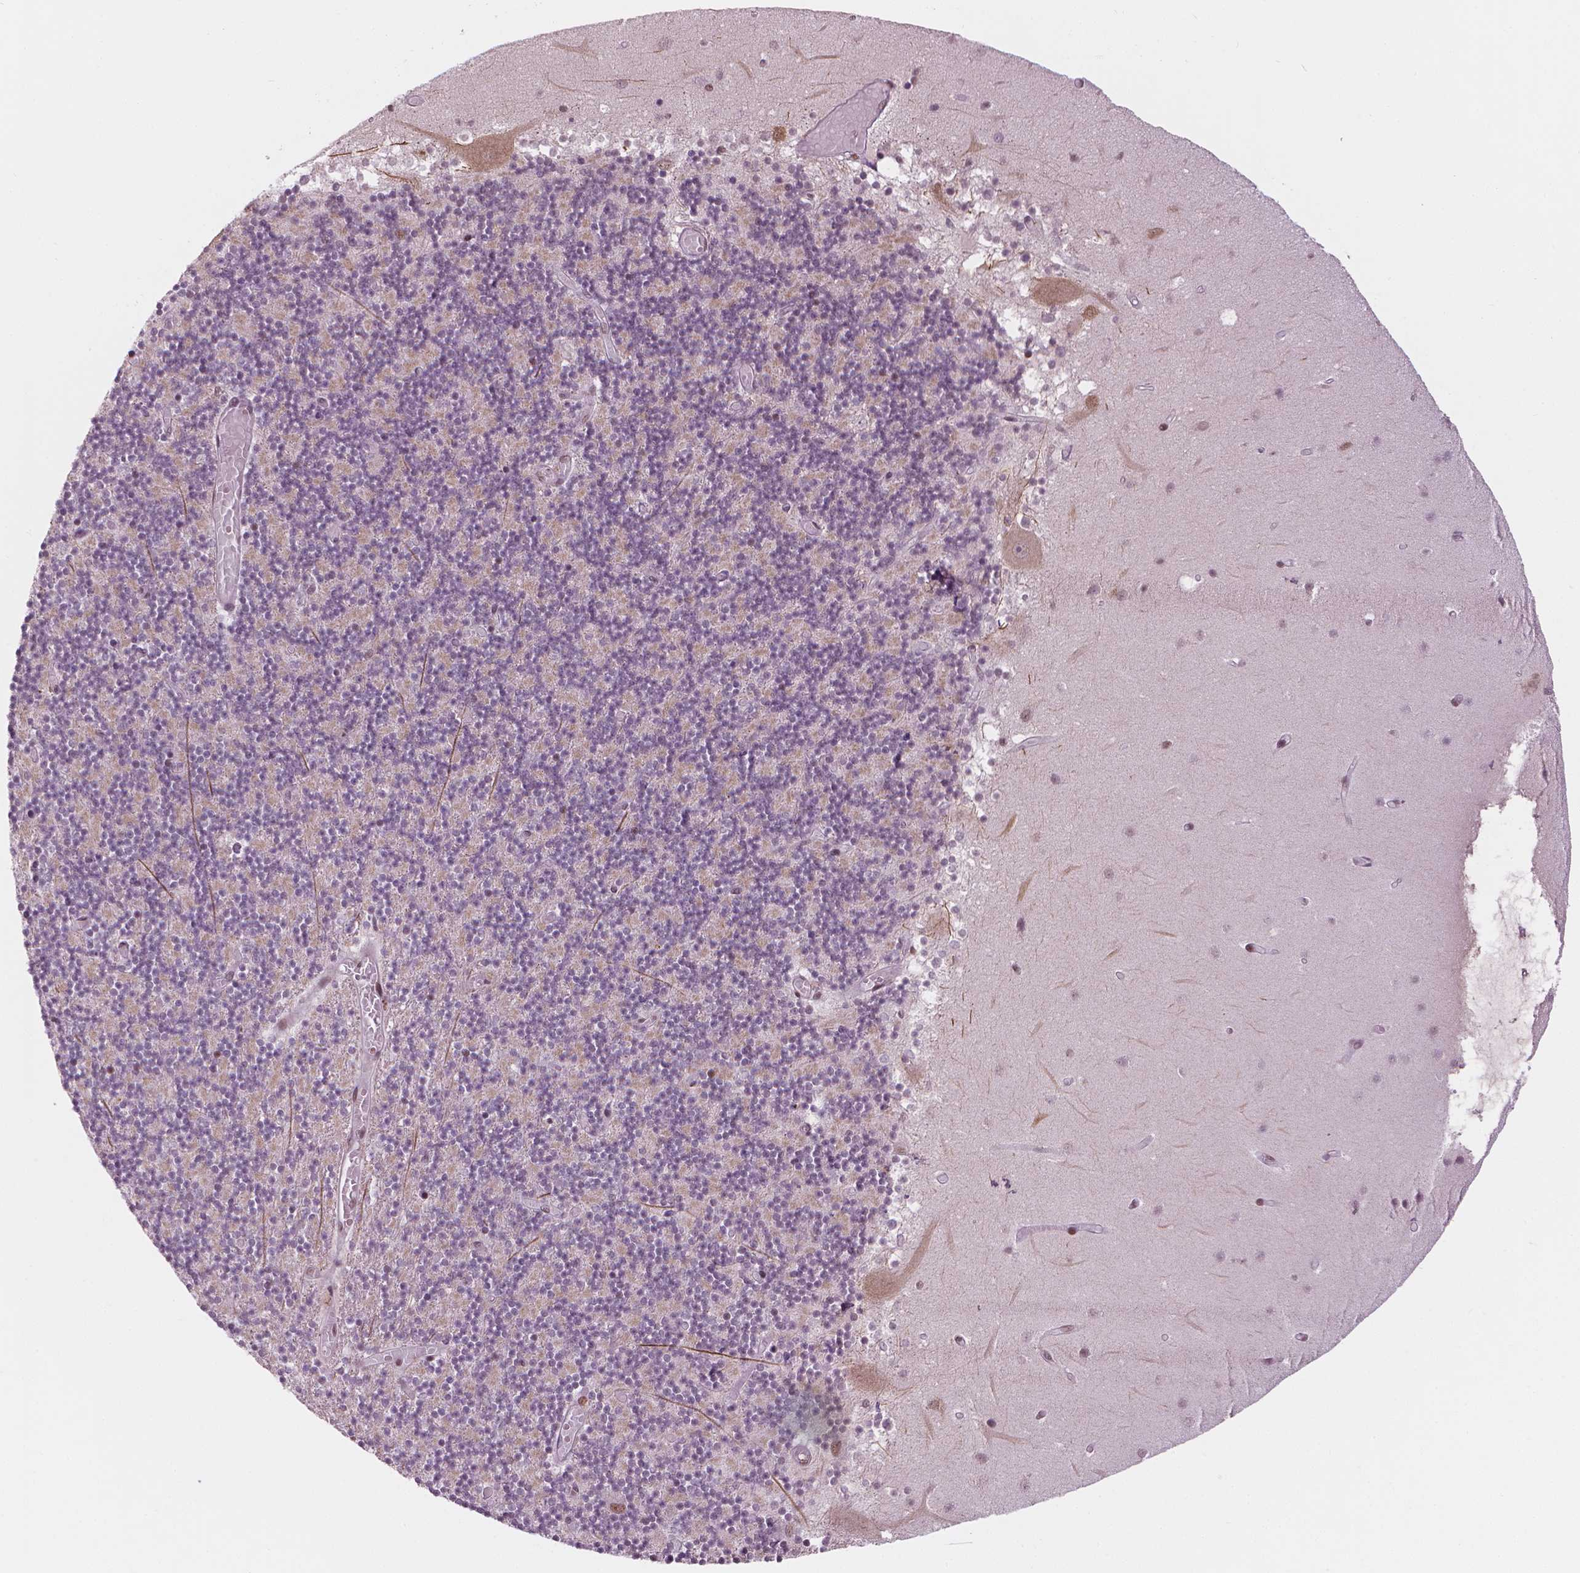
{"staining": {"intensity": "moderate", "quantity": ">75%", "location": "nuclear"}, "tissue": "cerebellum", "cell_type": "Cells in granular layer", "image_type": "normal", "snomed": [{"axis": "morphology", "description": "Normal tissue, NOS"}, {"axis": "topography", "description": "Cerebellum"}], "caption": "Moderate nuclear expression for a protein is present in about >75% of cells in granular layer of benign cerebellum using IHC.", "gene": "ELF2", "patient": {"sex": "female", "age": 28}}